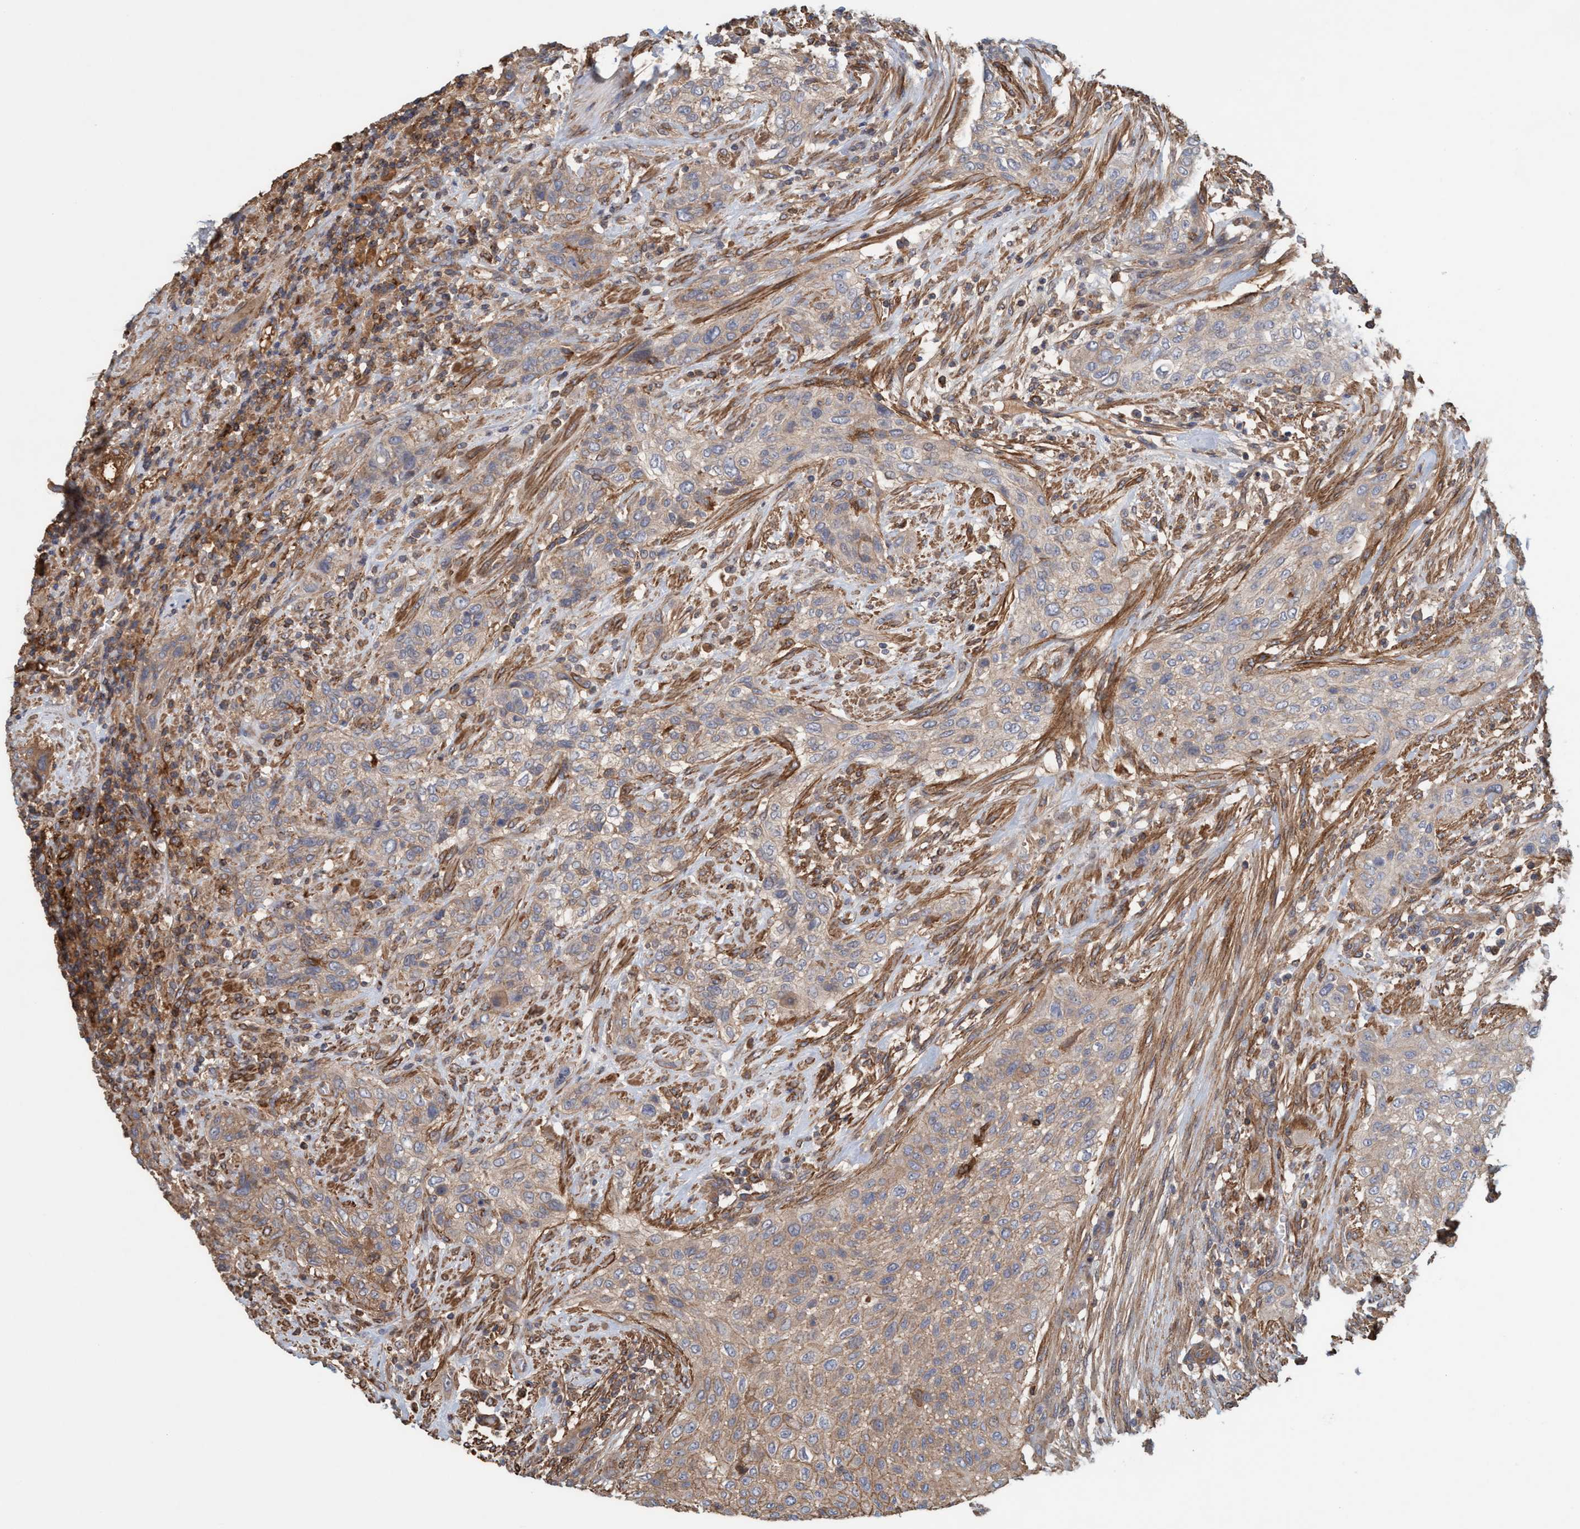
{"staining": {"intensity": "moderate", "quantity": "25%-75%", "location": "cytoplasmic/membranous"}, "tissue": "urothelial cancer", "cell_type": "Tumor cells", "image_type": "cancer", "snomed": [{"axis": "morphology", "description": "Urothelial carcinoma, Low grade"}, {"axis": "morphology", "description": "Urothelial carcinoma, High grade"}, {"axis": "topography", "description": "Urinary bladder"}], "caption": "This image reveals immunohistochemistry staining of human urothelial carcinoma (low-grade), with medium moderate cytoplasmic/membranous staining in approximately 25%-75% of tumor cells.", "gene": "SPECC1", "patient": {"sex": "male", "age": 35}}